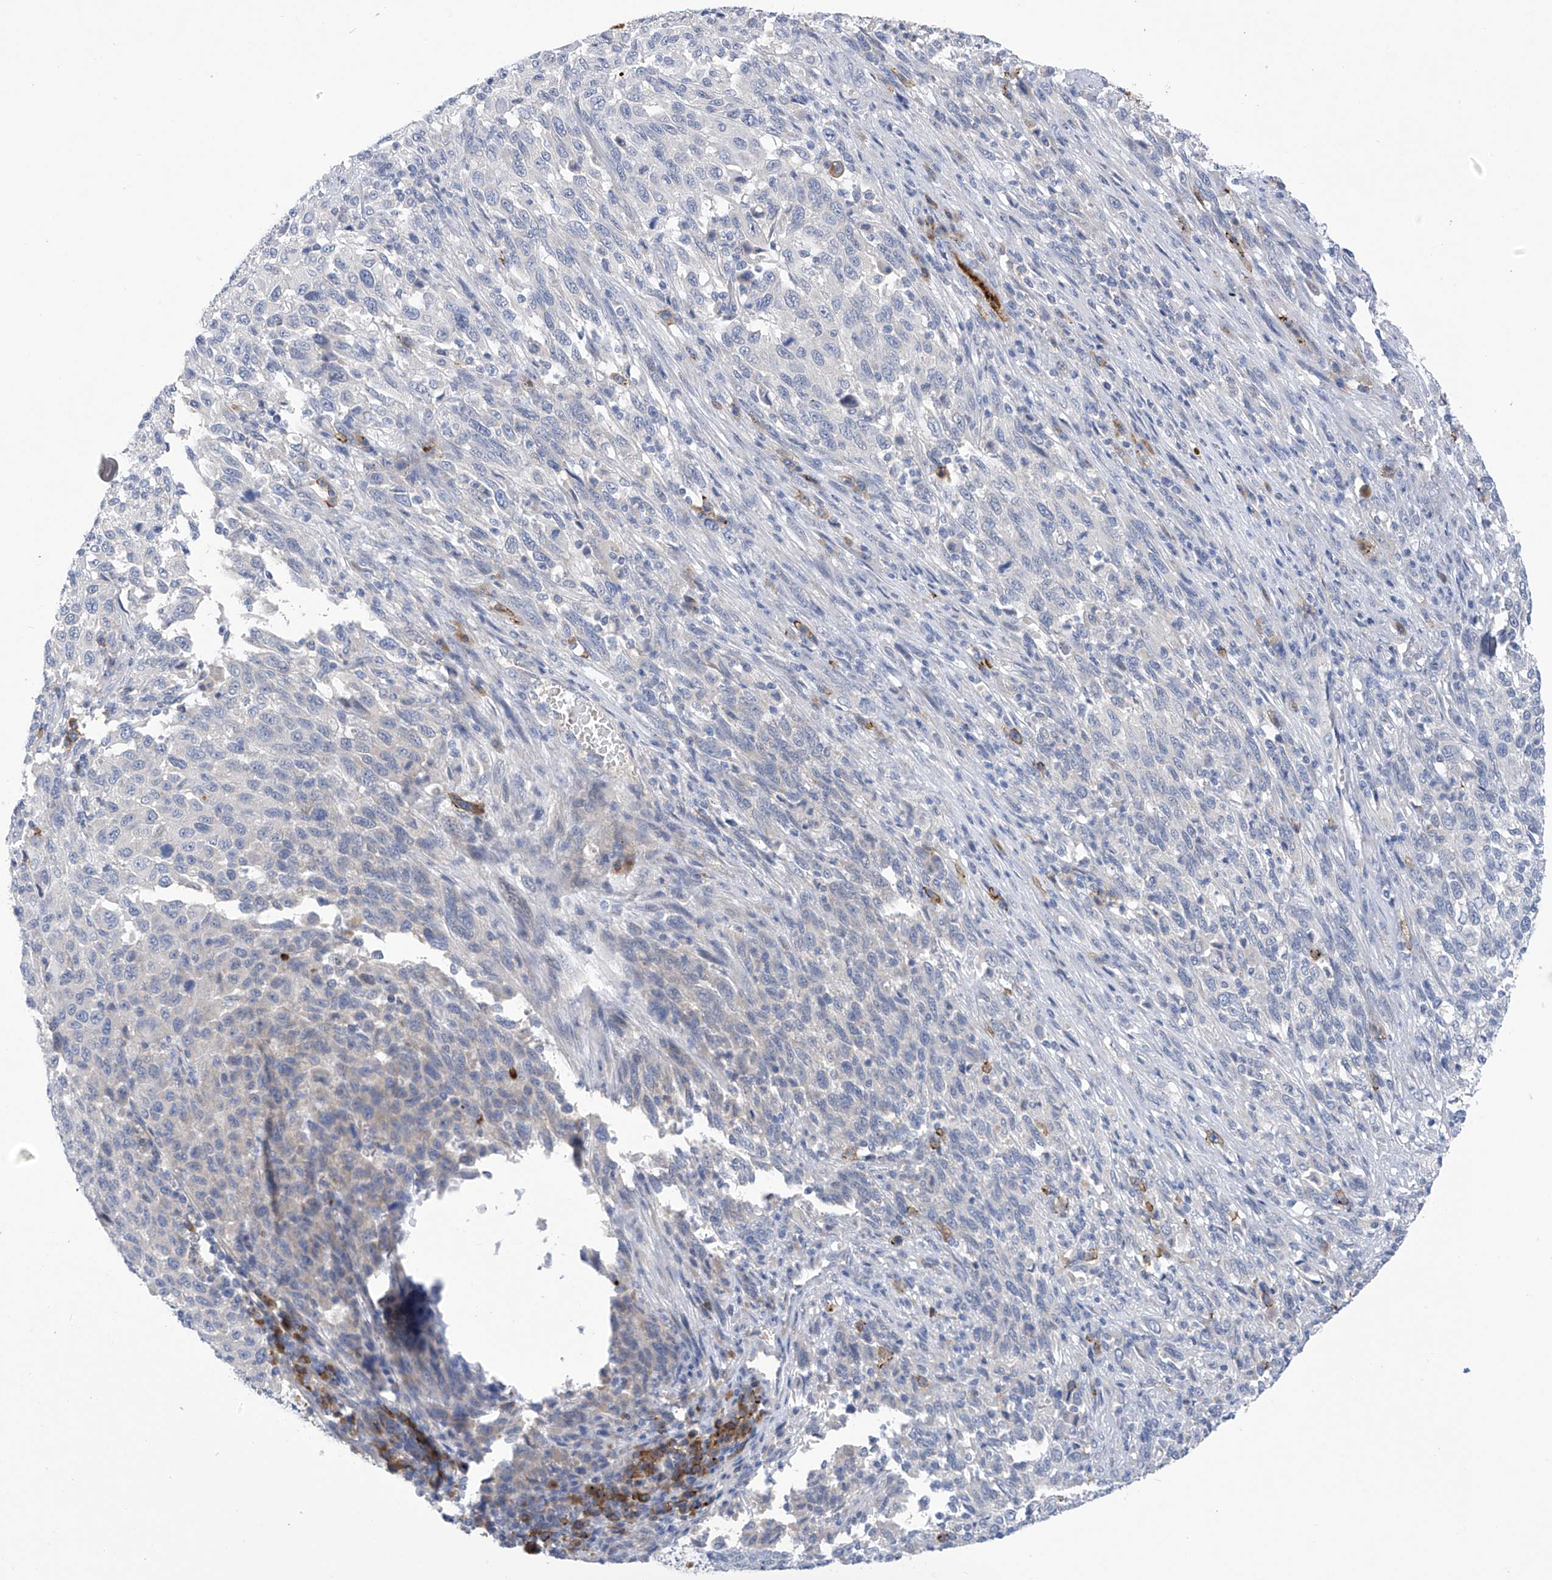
{"staining": {"intensity": "negative", "quantity": "none", "location": "none"}, "tissue": "melanoma", "cell_type": "Tumor cells", "image_type": "cancer", "snomed": [{"axis": "morphology", "description": "Malignant melanoma, Metastatic site"}, {"axis": "topography", "description": "Lymph node"}], "caption": "IHC of human malignant melanoma (metastatic site) shows no positivity in tumor cells.", "gene": "SLCO4A1", "patient": {"sex": "male", "age": 61}}